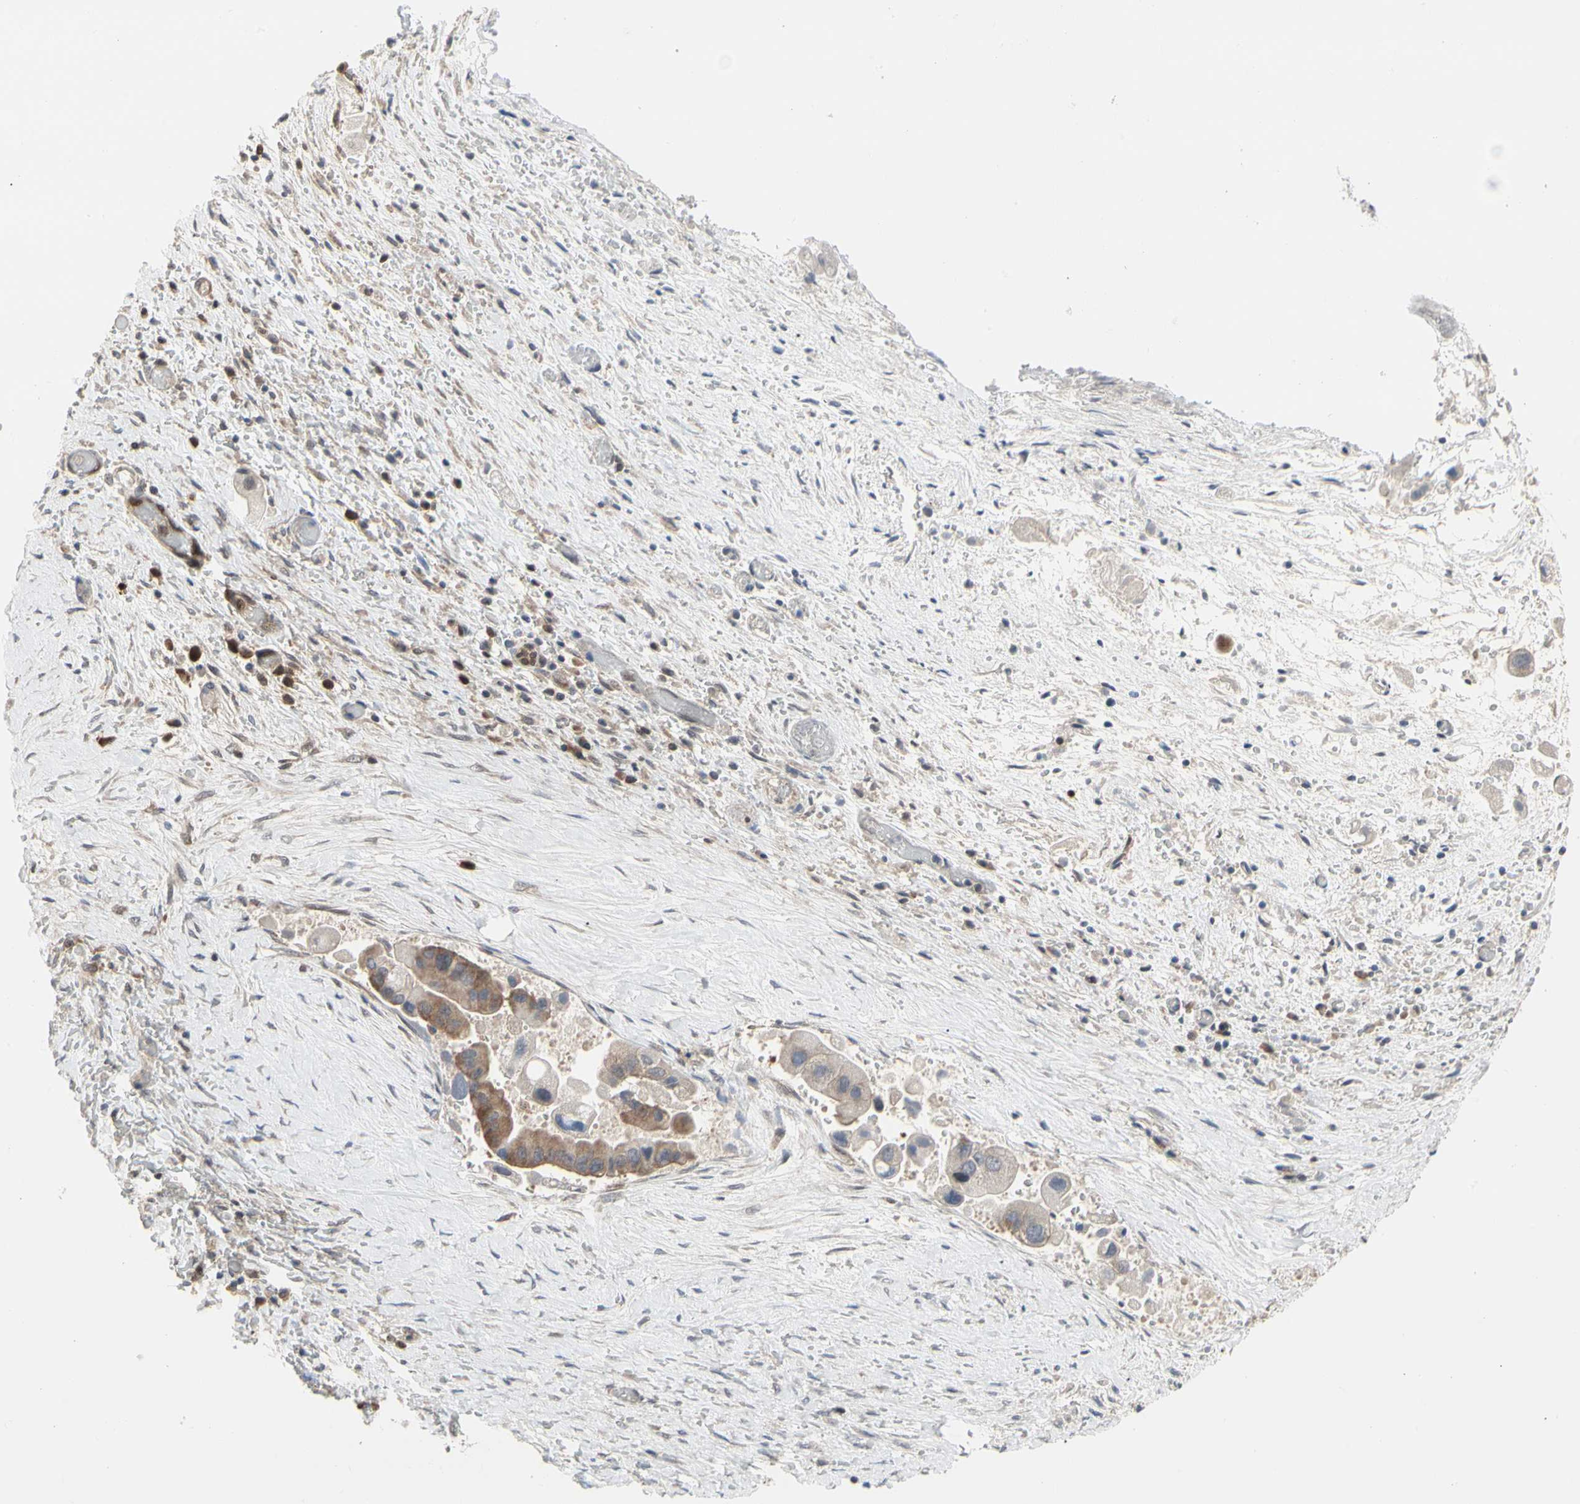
{"staining": {"intensity": "weak", "quantity": "25%-75%", "location": "cytoplasmic/membranous"}, "tissue": "liver cancer", "cell_type": "Tumor cells", "image_type": "cancer", "snomed": [{"axis": "morphology", "description": "Normal tissue, NOS"}, {"axis": "morphology", "description": "Cholangiocarcinoma"}, {"axis": "topography", "description": "Liver"}, {"axis": "topography", "description": "Peripheral nerve tissue"}], "caption": "IHC (DAB) staining of cholangiocarcinoma (liver) exhibits weak cytoplasmic/membranous protein expression in about 25%-75% of tumor cells.", "gene": "CDK5", "patient": {"sex": "male", "age": 50}}